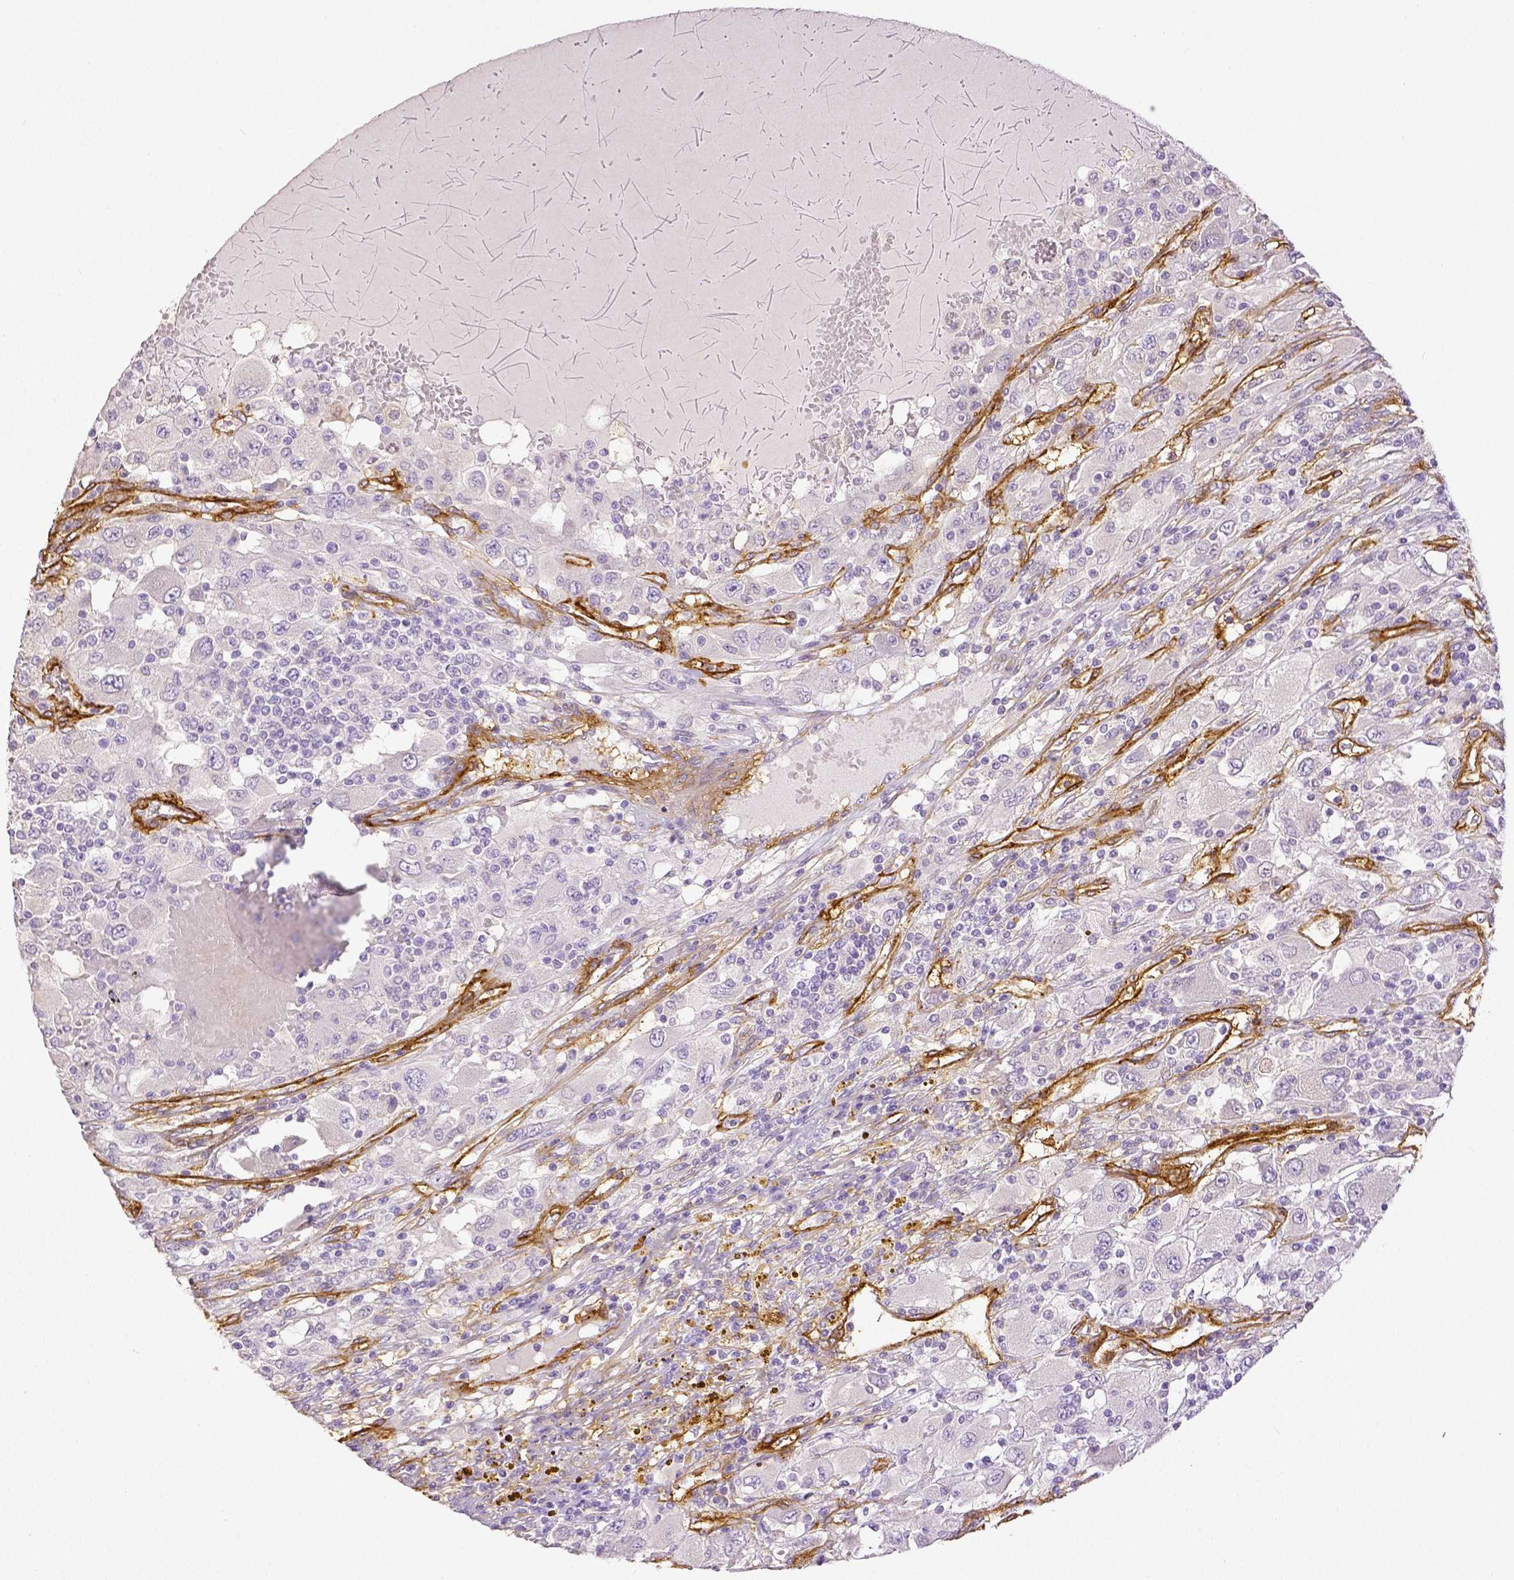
{"staining": {"intensity": "negative", "quantity": "none", "location": "none"}, "tissue": "renal cancer", "cell_type": "Tumor cells", "image_type": "cancer", "snomed": [{"axis": "morphology", "description": "Adenocarcinoma, NOS"}, {"axis": "topography", "description": "Kidney"}], "caption": "This histopathology image is of renal cancer (adenocarcinoma) stained with immunohistochemistry to label a protein in brown with the nuclei are counter-stained blue. There is no positivity in tumor cells. (DAB immunohistochemistry with hematoxylin counter stain).", "gene": "THY1", "patient": {"sex": "female", "age": 67}}